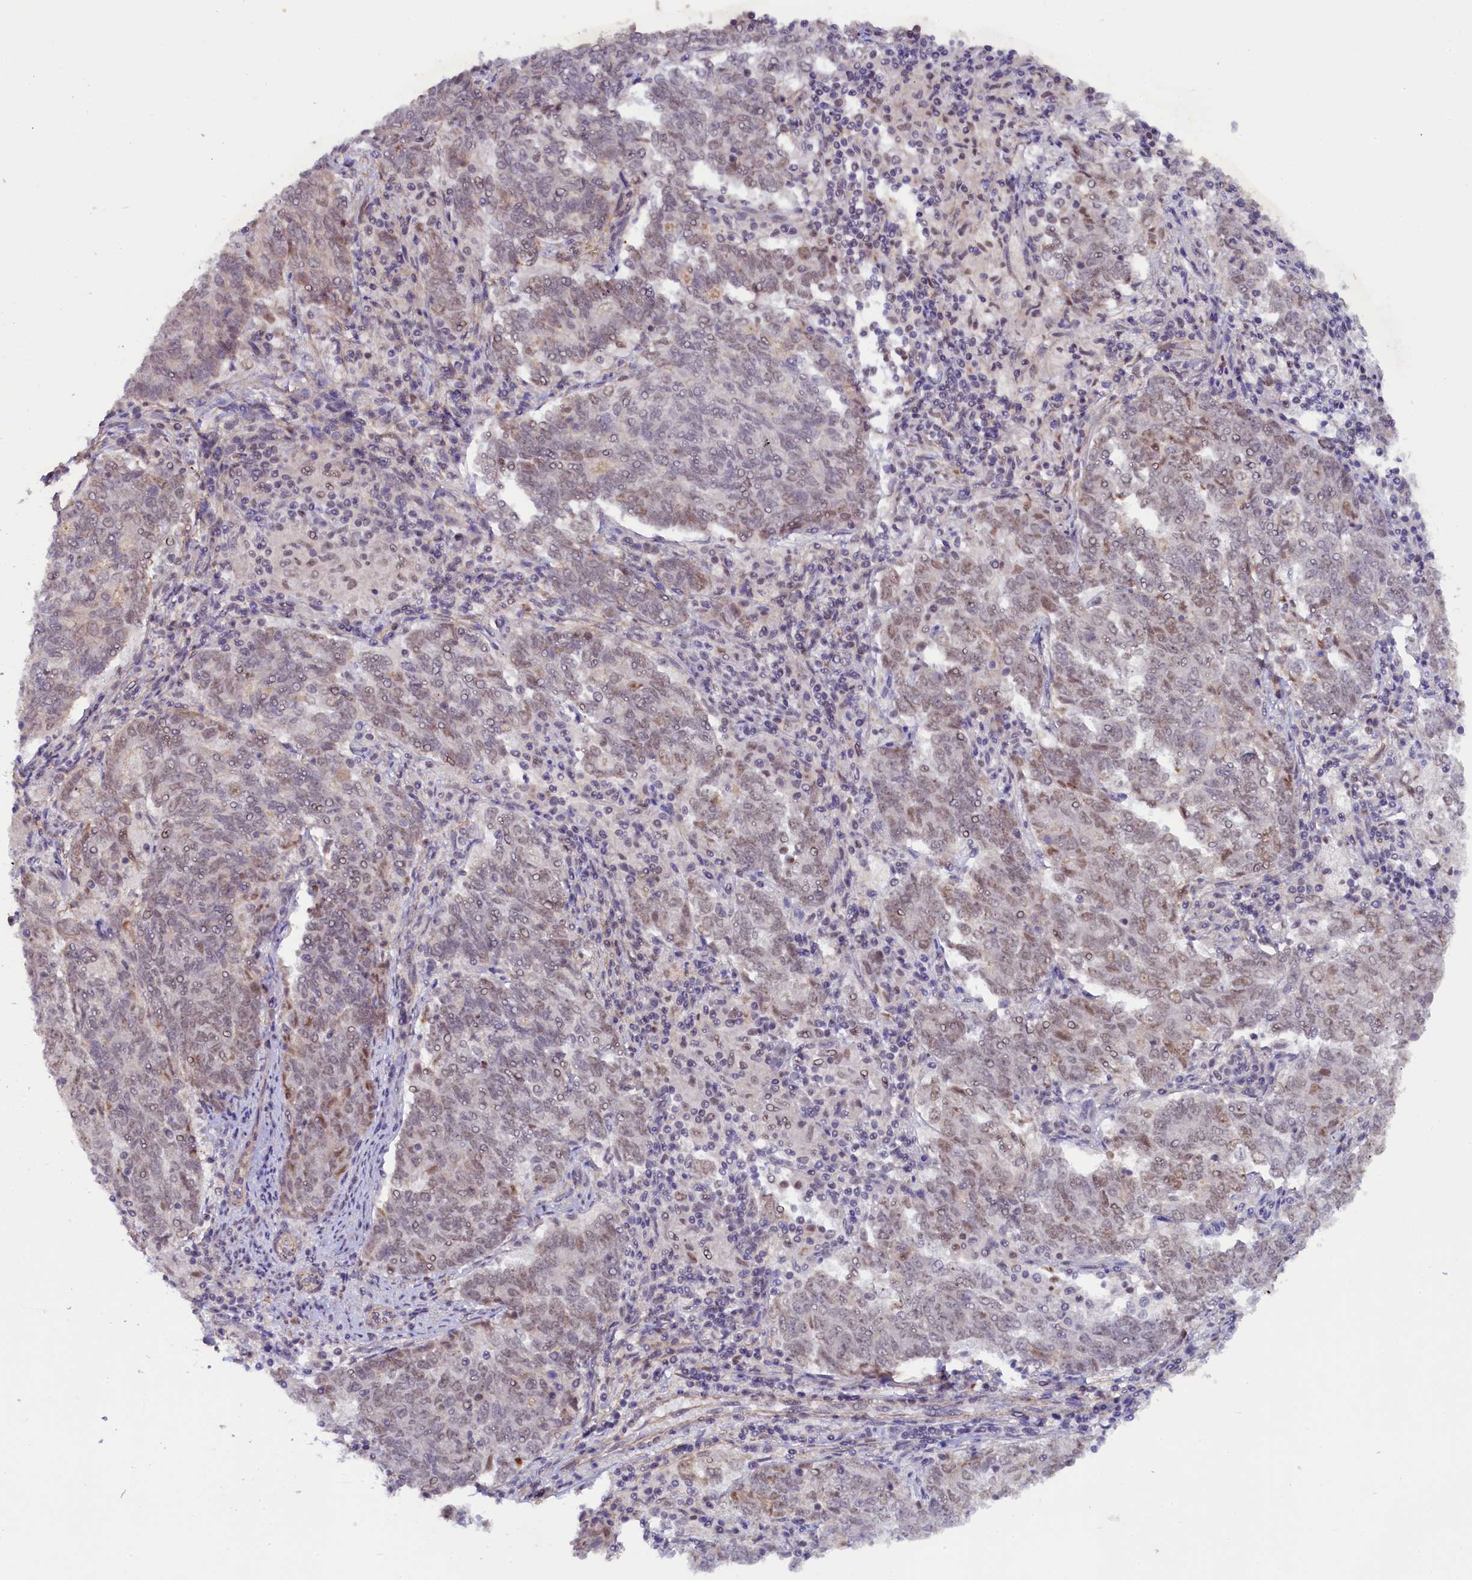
{"staining": {"intensity": "weak", "quantity": "25%-75%", "location": "nuclear"}, "tissue": "endometrial cancer", "cell_type": "Tumor cells", "image_type": "cancer", "snomed": [{"axis": "morphology", "description": "Adenocarcinoma, NOS"}, {"axis": "topography", "description": "Endometrium"}], "caption": "There is low levels of weak nuclear staining in tumor cells of endometrial adenocarcinoma, as demonstrated by immunohistochemical staining (brown color).", "gene": "INTS14", "patient": {"sex": "female", "age": 80}}